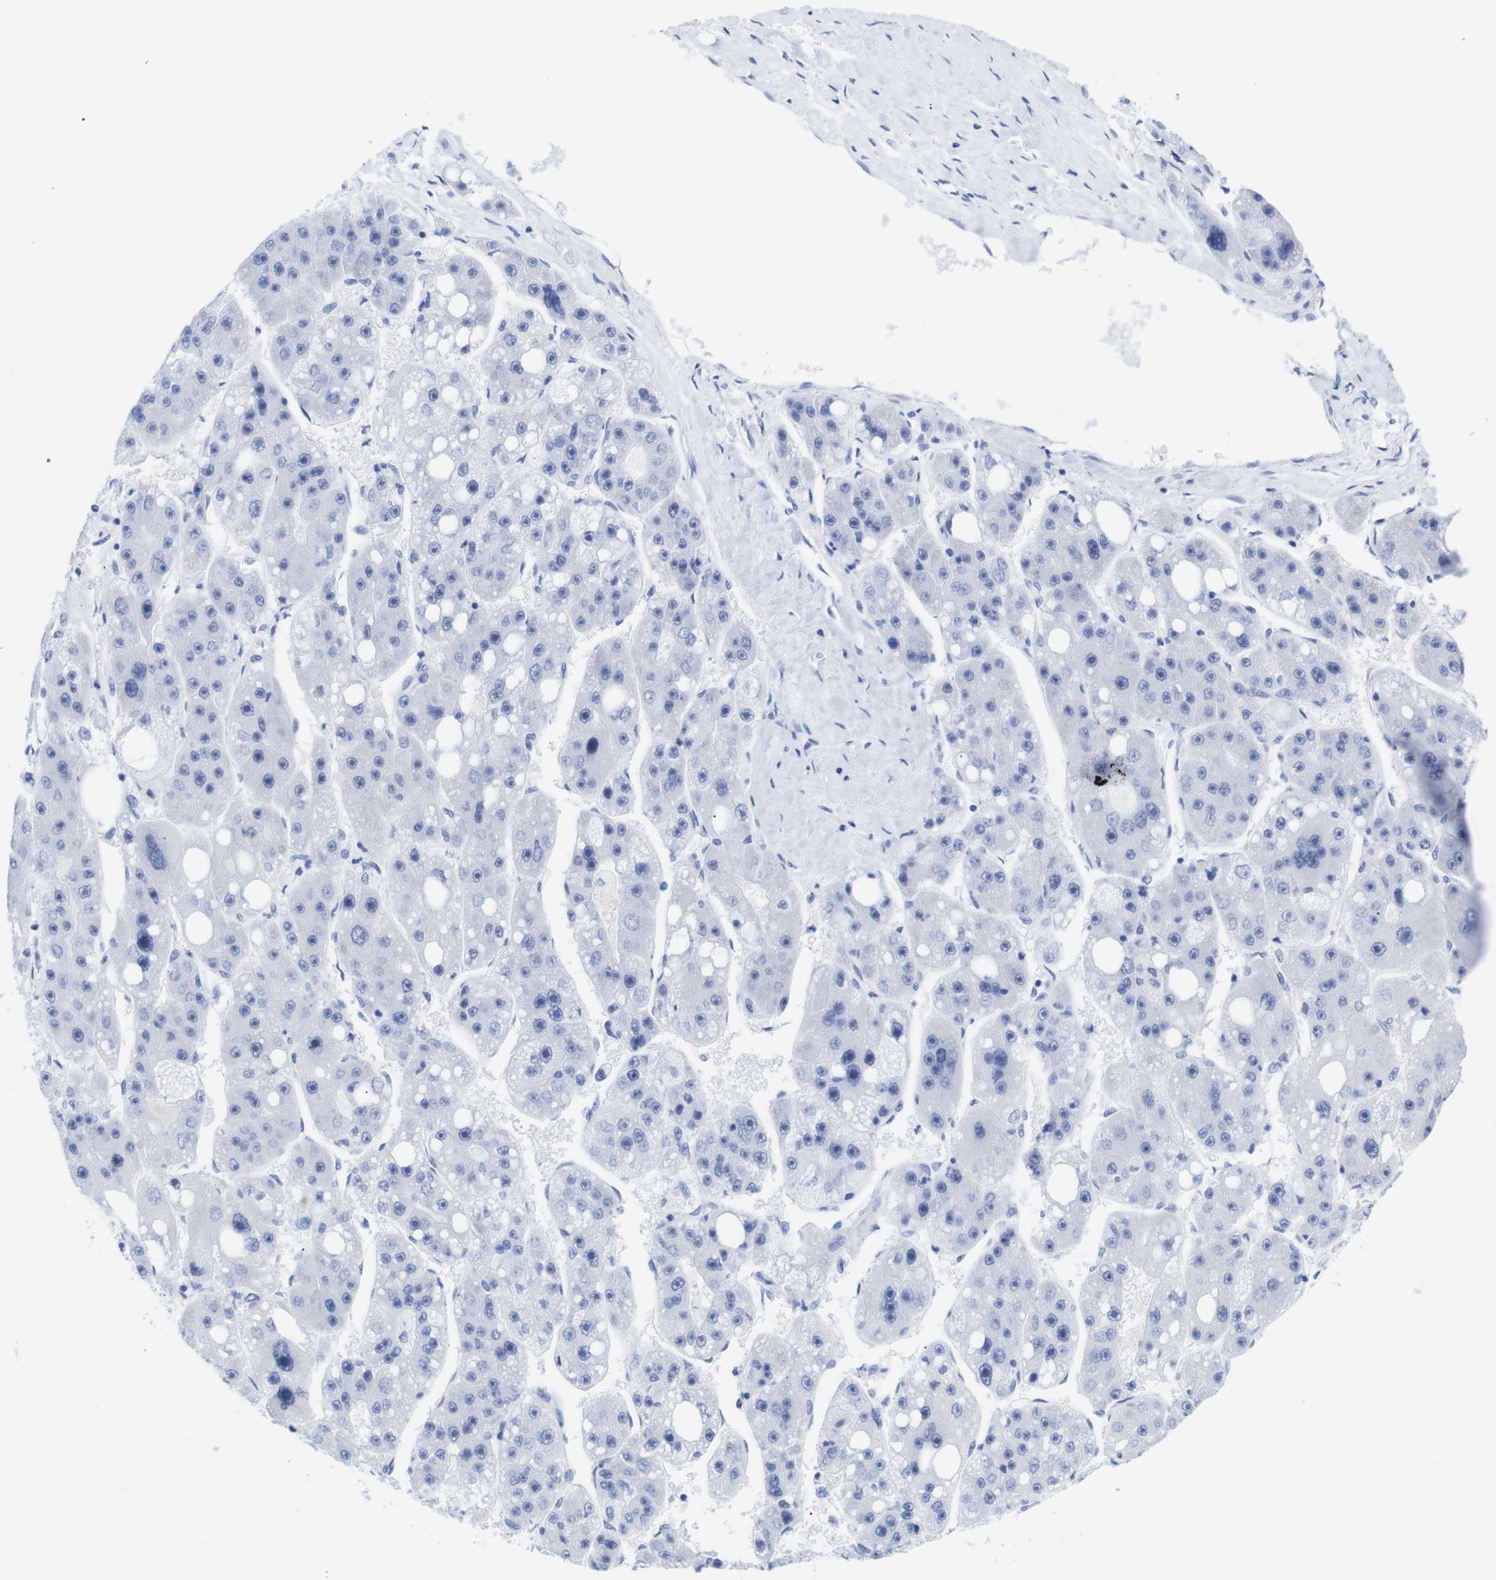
{"staining": {"intensity": "negative", "quantity": "none", "location": "none"}, "tissue": "liver cancer", "cell_type": "Tumor cells", "image_type": "cancer", "snomed": [{"axis": "morphology", "description": "Carcinoma, Hepatocellular, NOS"}, {"axis": "topography", "description": "Liver"}], "caption": "Histopathology image shows no protein staining in tumor cells of hepatocellular carcinoma (liver) tissue.", "gene": "LRRC55", "patient": {"sex": "female", "age": 61}}